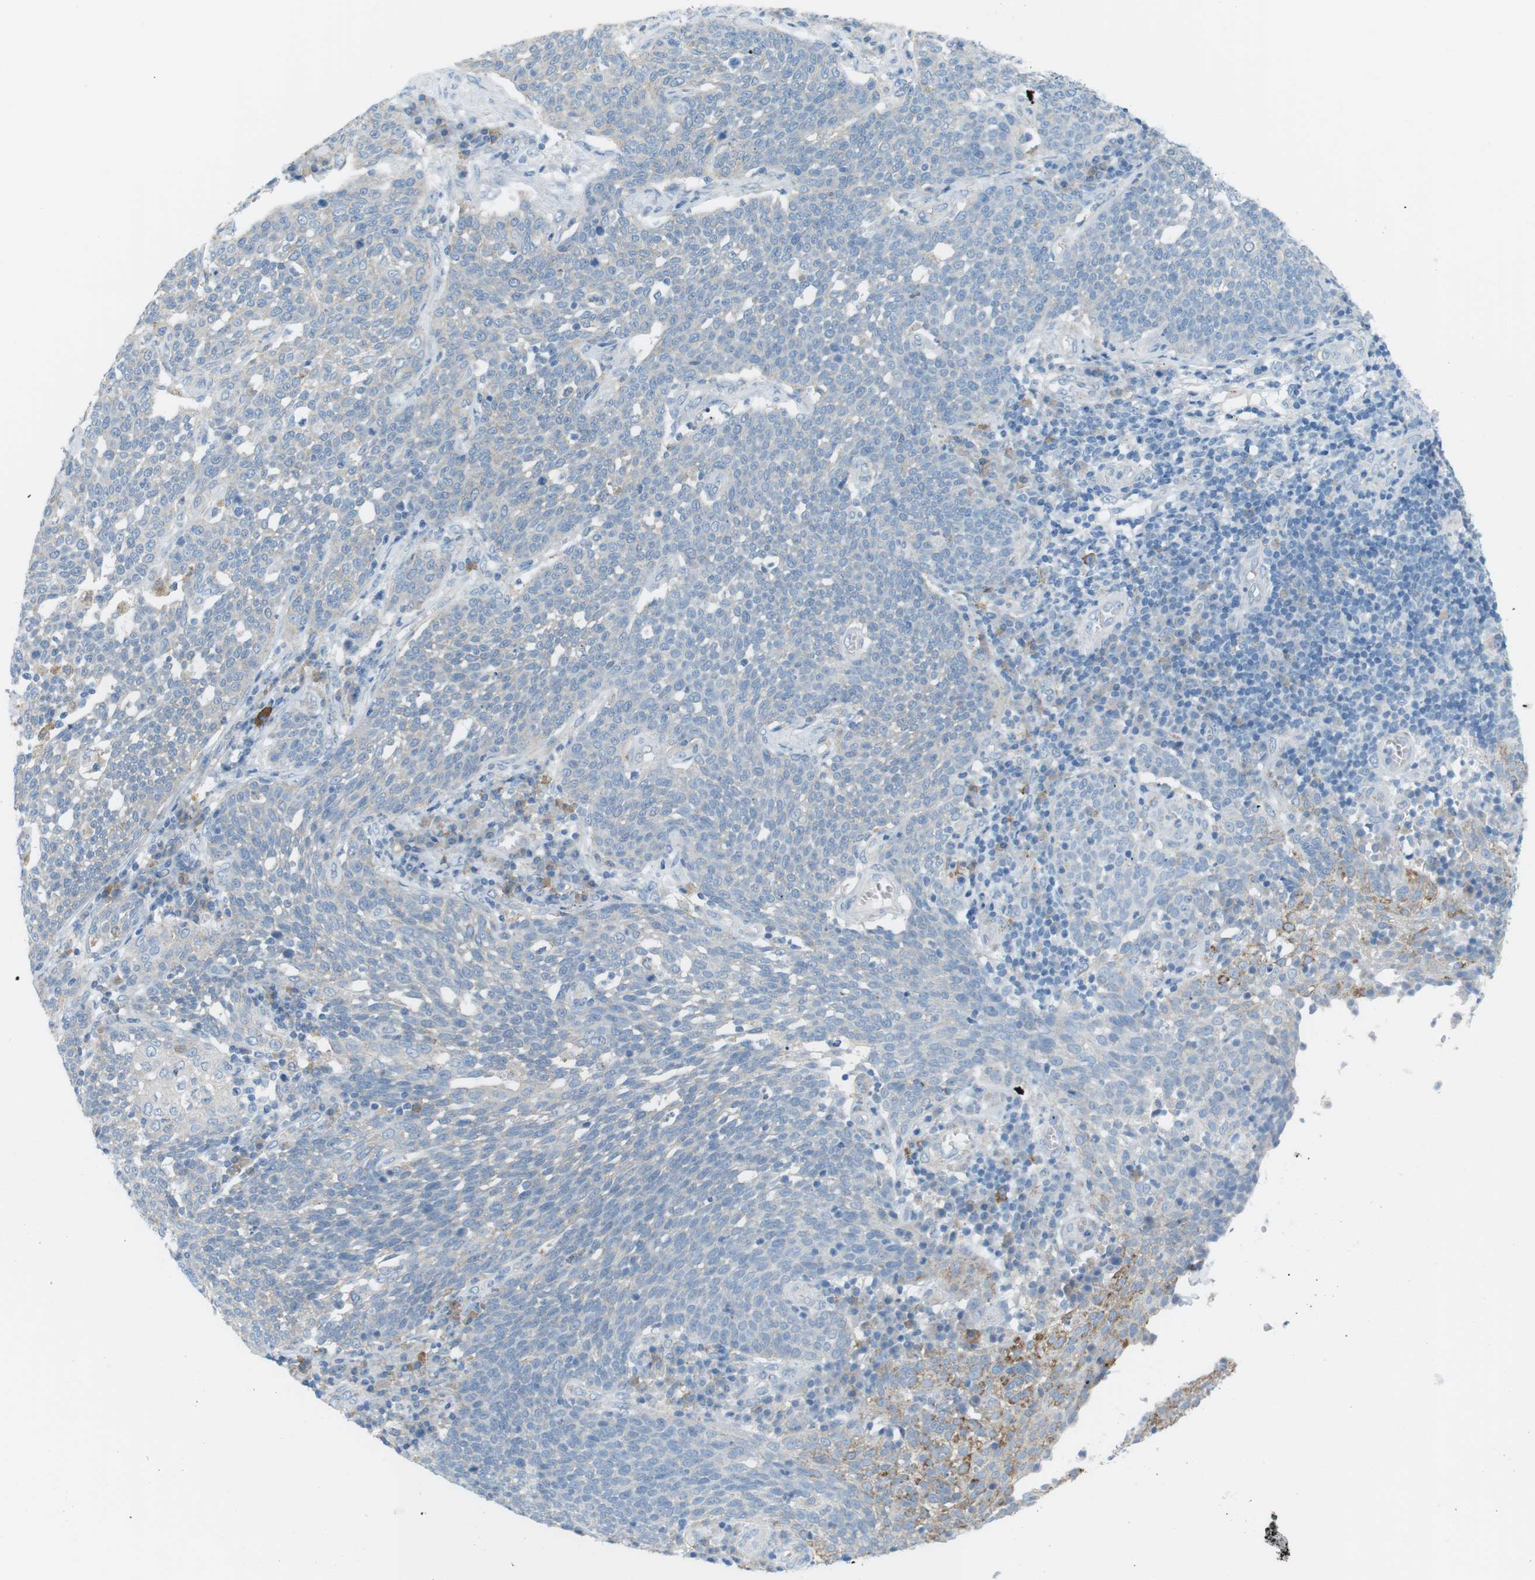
{"staining": {"intensity": "negative", "quantity": "none", "location": "none"}, "tissue": "cervical cancer", "cell_type": "Tumor cells", "image_type": "cancer", "snomed": [{"axis": "morphology", "description": "Squamous cell carcinoma, NOS"}, {"axis": "topography", "description": "Cervix"}], "caption": "Immunohistochemistry histopathology image of neoplastic tissue: cervical cancer stained with DAB shows no significant protein staining in tumor cells. Nuclei are stained in blue.", "gene": "VAMP1", "patient": {"sex": "female", "age": 34}}